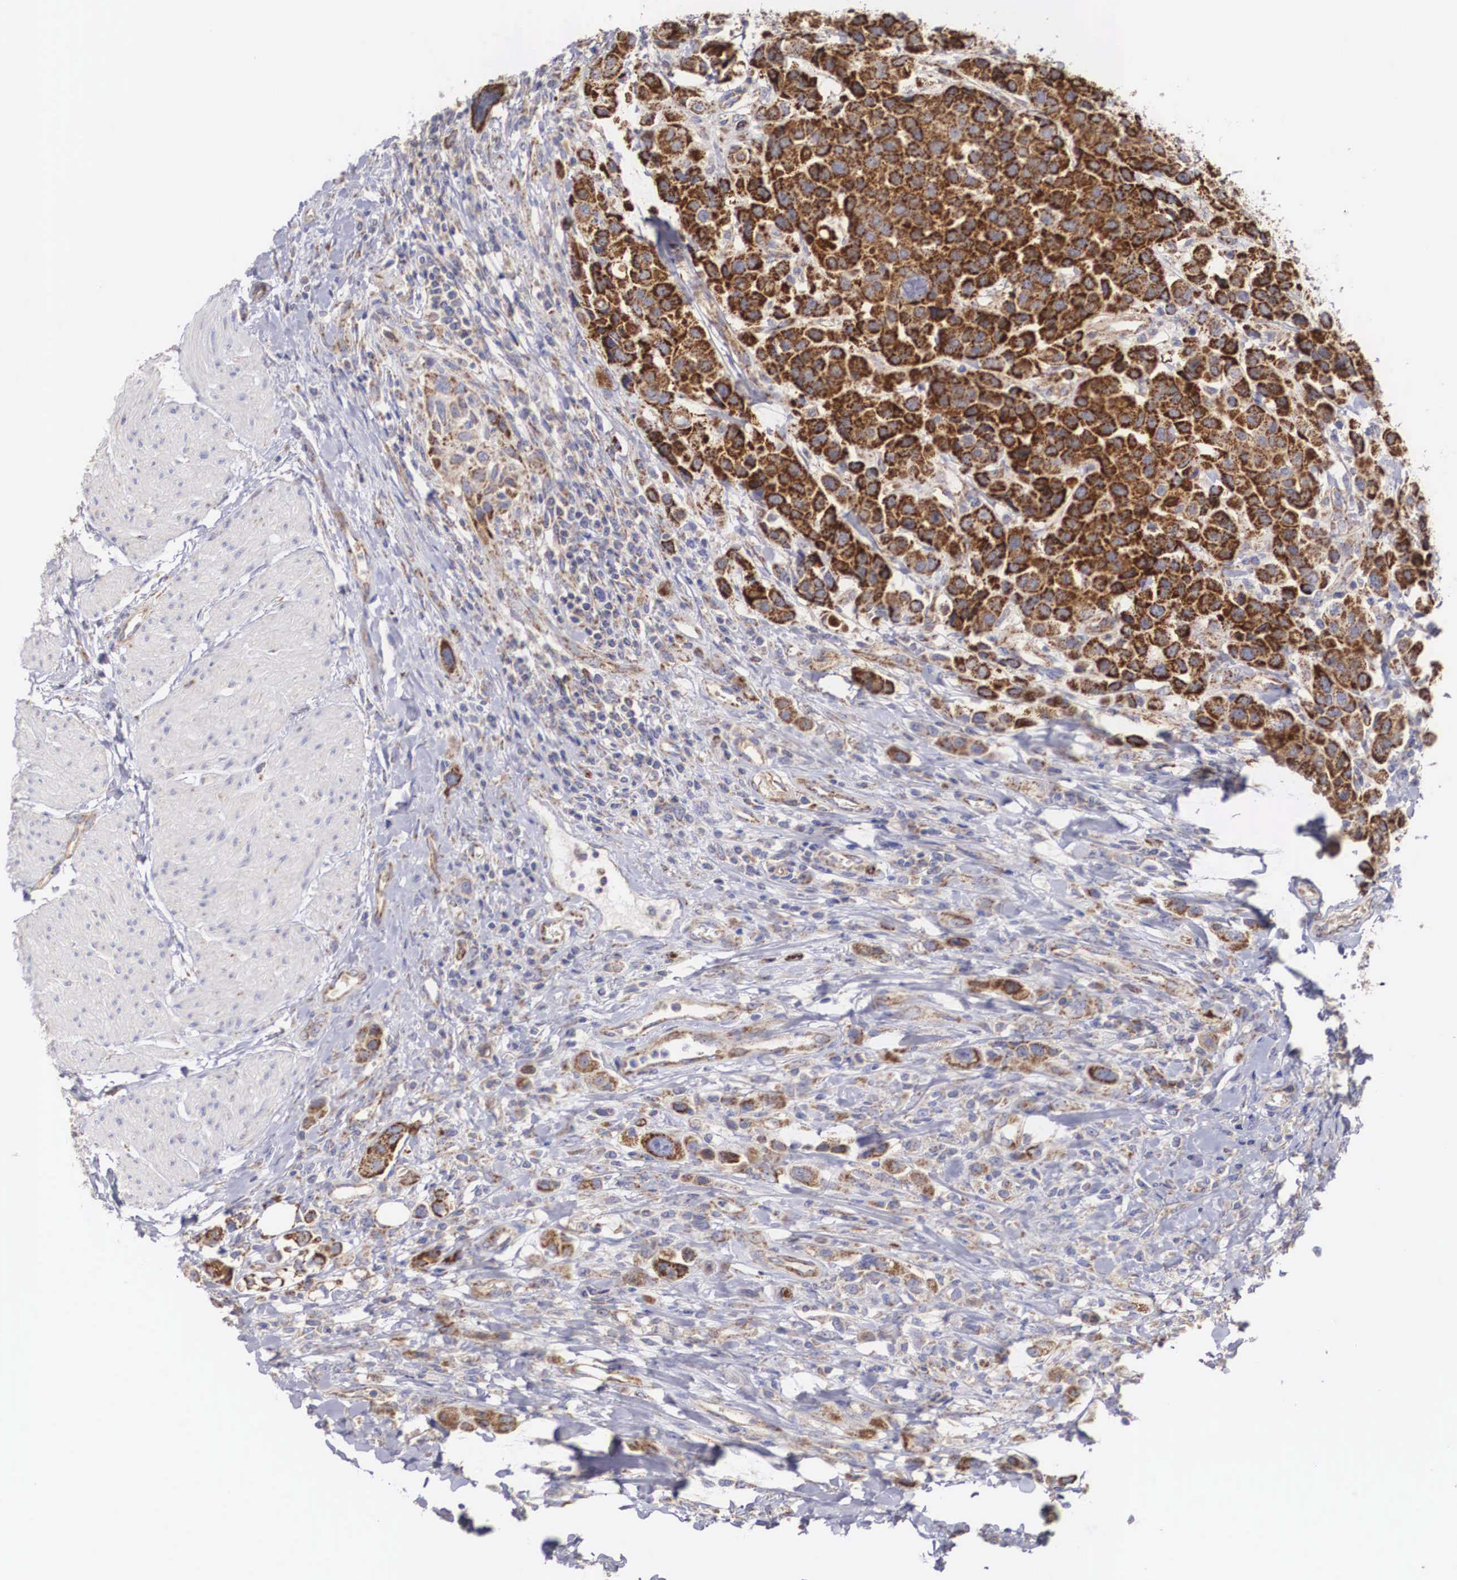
{"staining": {"intensity": "moderate", "quantity": ">75%", "location": "cytoplasmic/membranous"}, "tissue": "urothelial cancer", "cell_type": "Tumor cells", "image_type": "cancer", "snomed": [{"axis": "morphology", "description": "Urothelial carcinoma, High grade"}, {"axis": "topography", "description": "Urinary bladder"}], "caption": "A histopathology image of urothelial cancer stained for a protein reveals moderate cytoplasmic/membranous brown staining in tumor cells.", "gene": "XPNPEP3", "patient": {"sex": "male", "age": 50}}